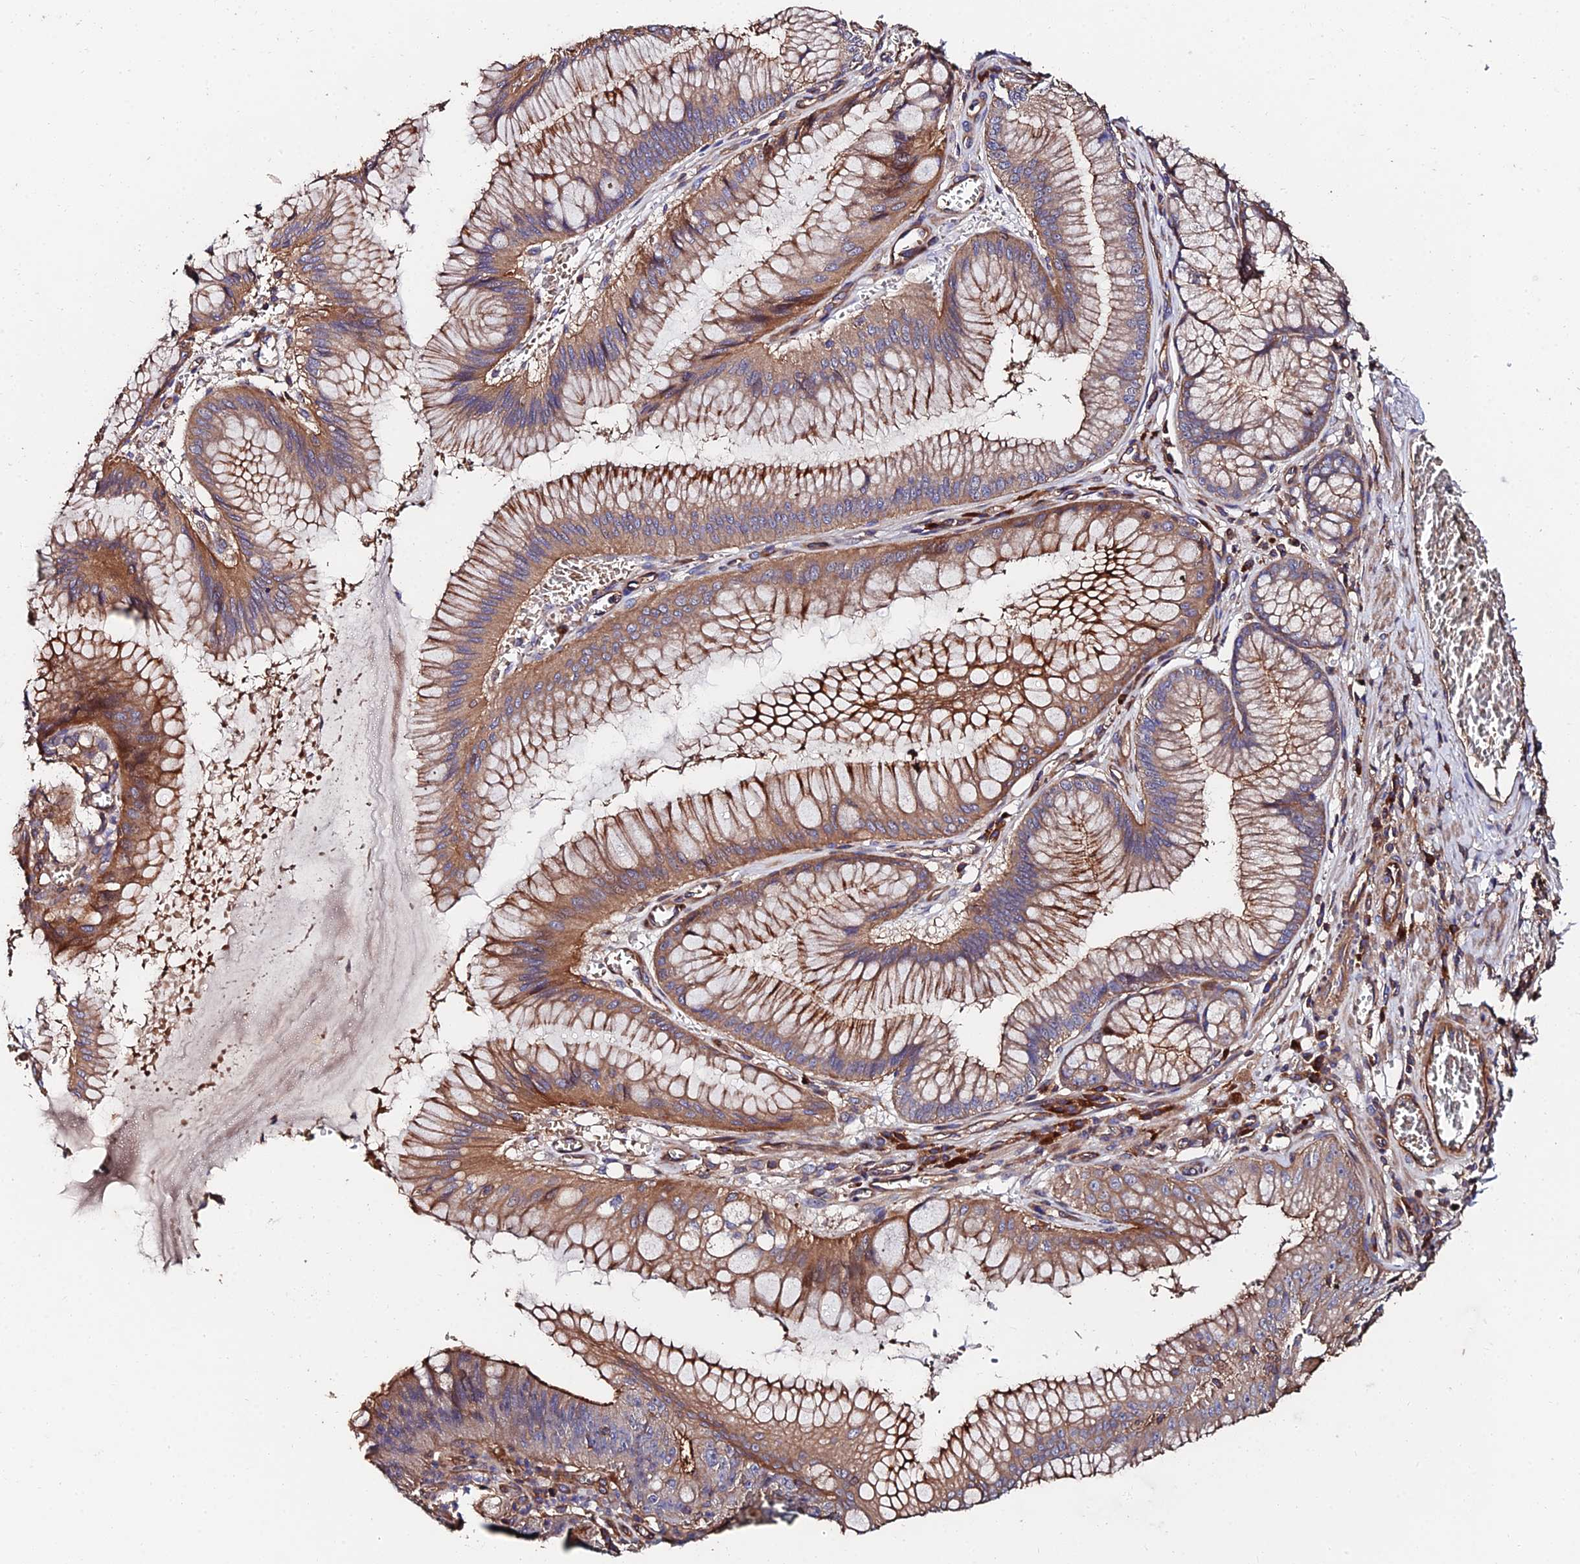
{"staining": {"intensity": "moderate", "quantity": ">75%", "location": "cytoplasmic/membranous"}, "tissue": "stomach cancer", "cell_type": "Tumor cells", "image_type": "cancer", "snomed": [{"axis": "morphology", "description": "Adenocarcinoma, NOS"}, {"axis": "topography", "description": "Stomach"}], "caption": "Immunohistochemistry histopathology image of stomach adenocarcinoma stained for a protein (brown), which exhibits medium levels of moderate cytoplasmic/membranous expression in about >75% of tumor cells.", "gene": "EXT1", "patient": {"sex": "male", "age": 59}}